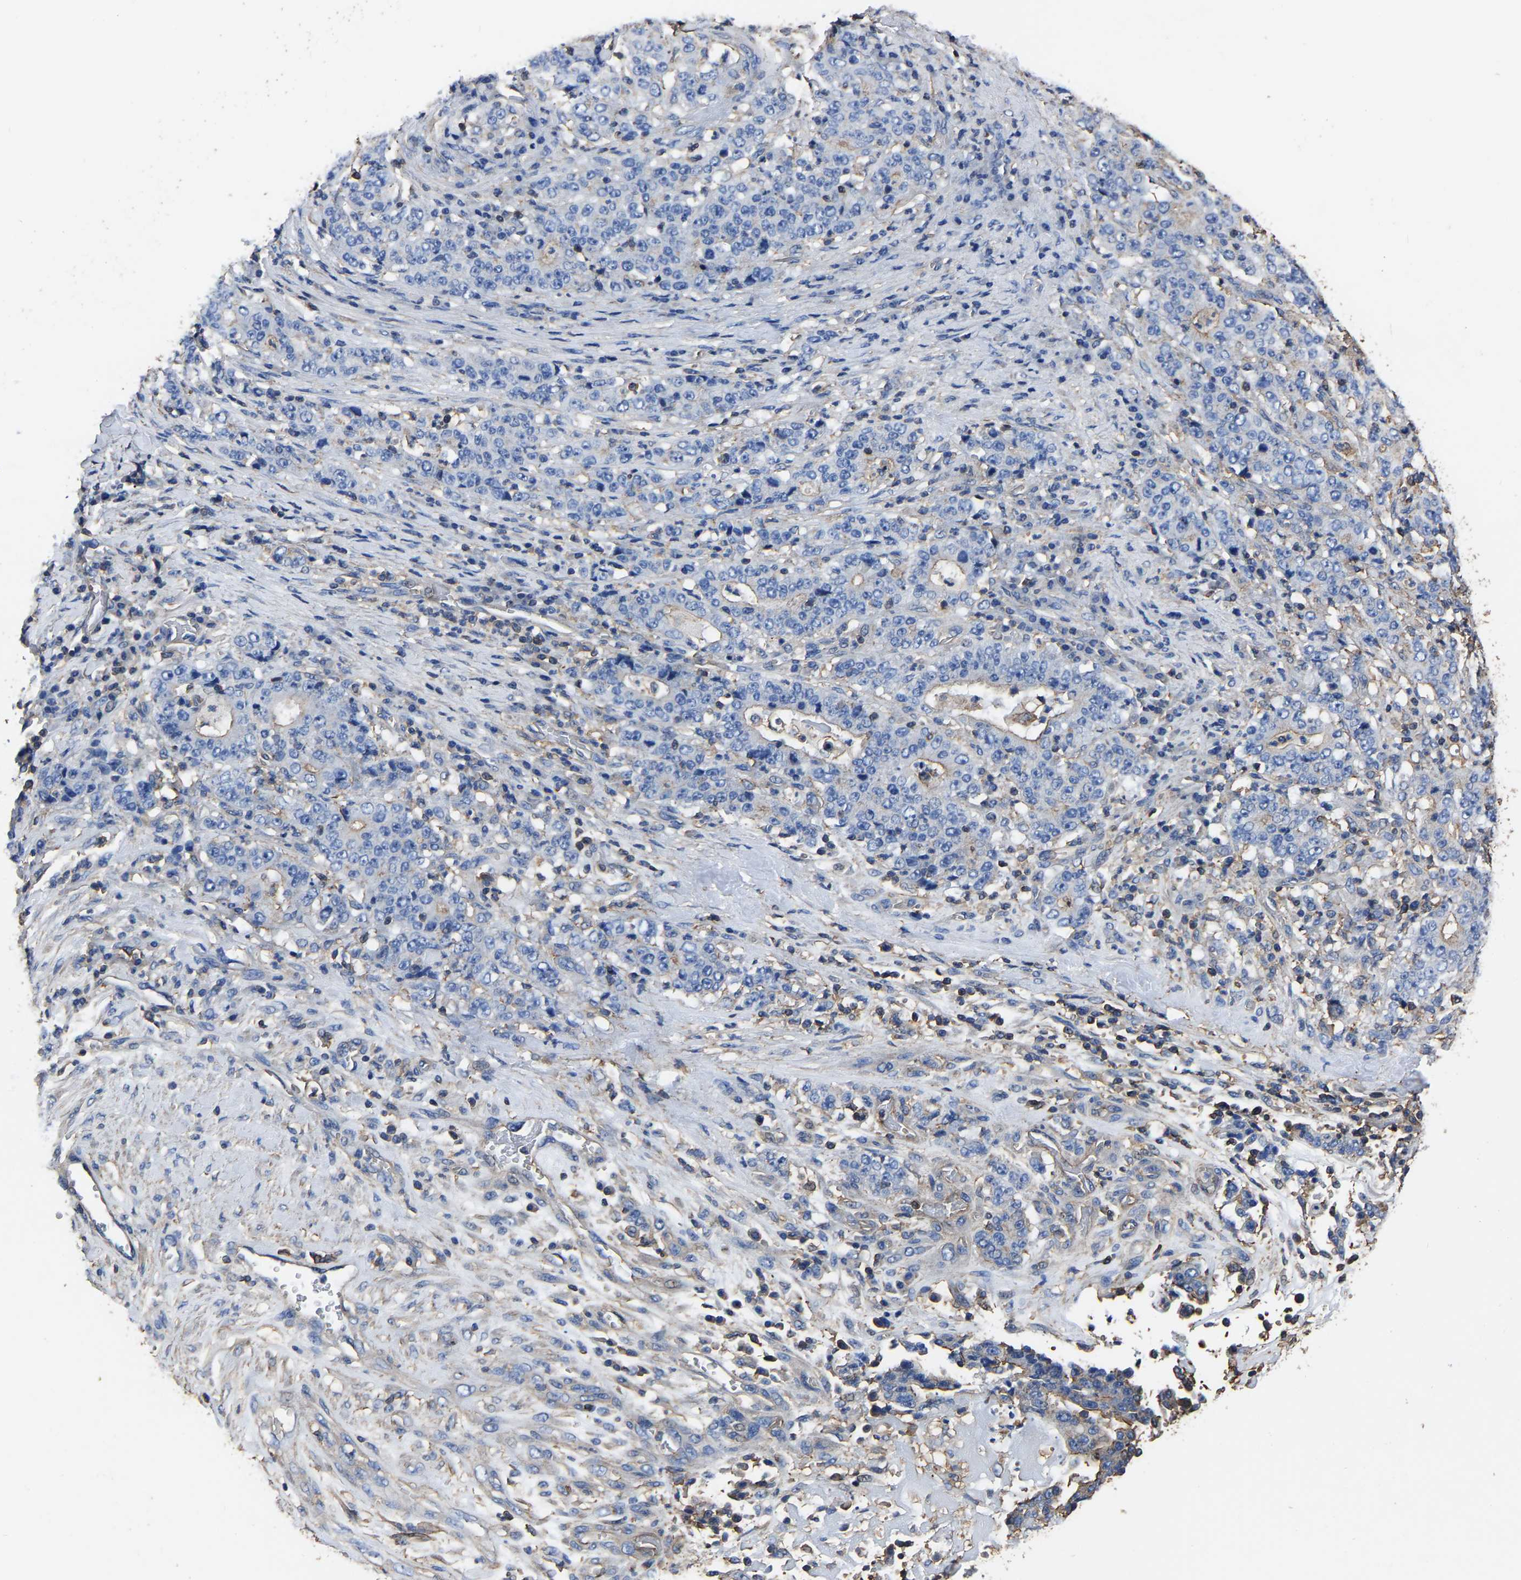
{"staining": {"intensity": "negative", "quantity": "none", "location": "none"}, "tissue": "stomach cancer", "cell_type": "Tumor cells", "image_type": "cancer", "snomed": [{"axis": "morphology", "description": "Normal tissue, NOS"}, {"axis": "morphology", "description": "Adenocarcinoma, NOS"}, {"axis": "topography", "description": "Stomach, upper"}, {"axis": "topography", "description": "Stomach"}], "caption": "Immunohistochemical staining of stomach cancer exhibits no significant expression in tumor cells.", "gene": "ARMT1", "patient": {"sex": "male", "age": 59}}